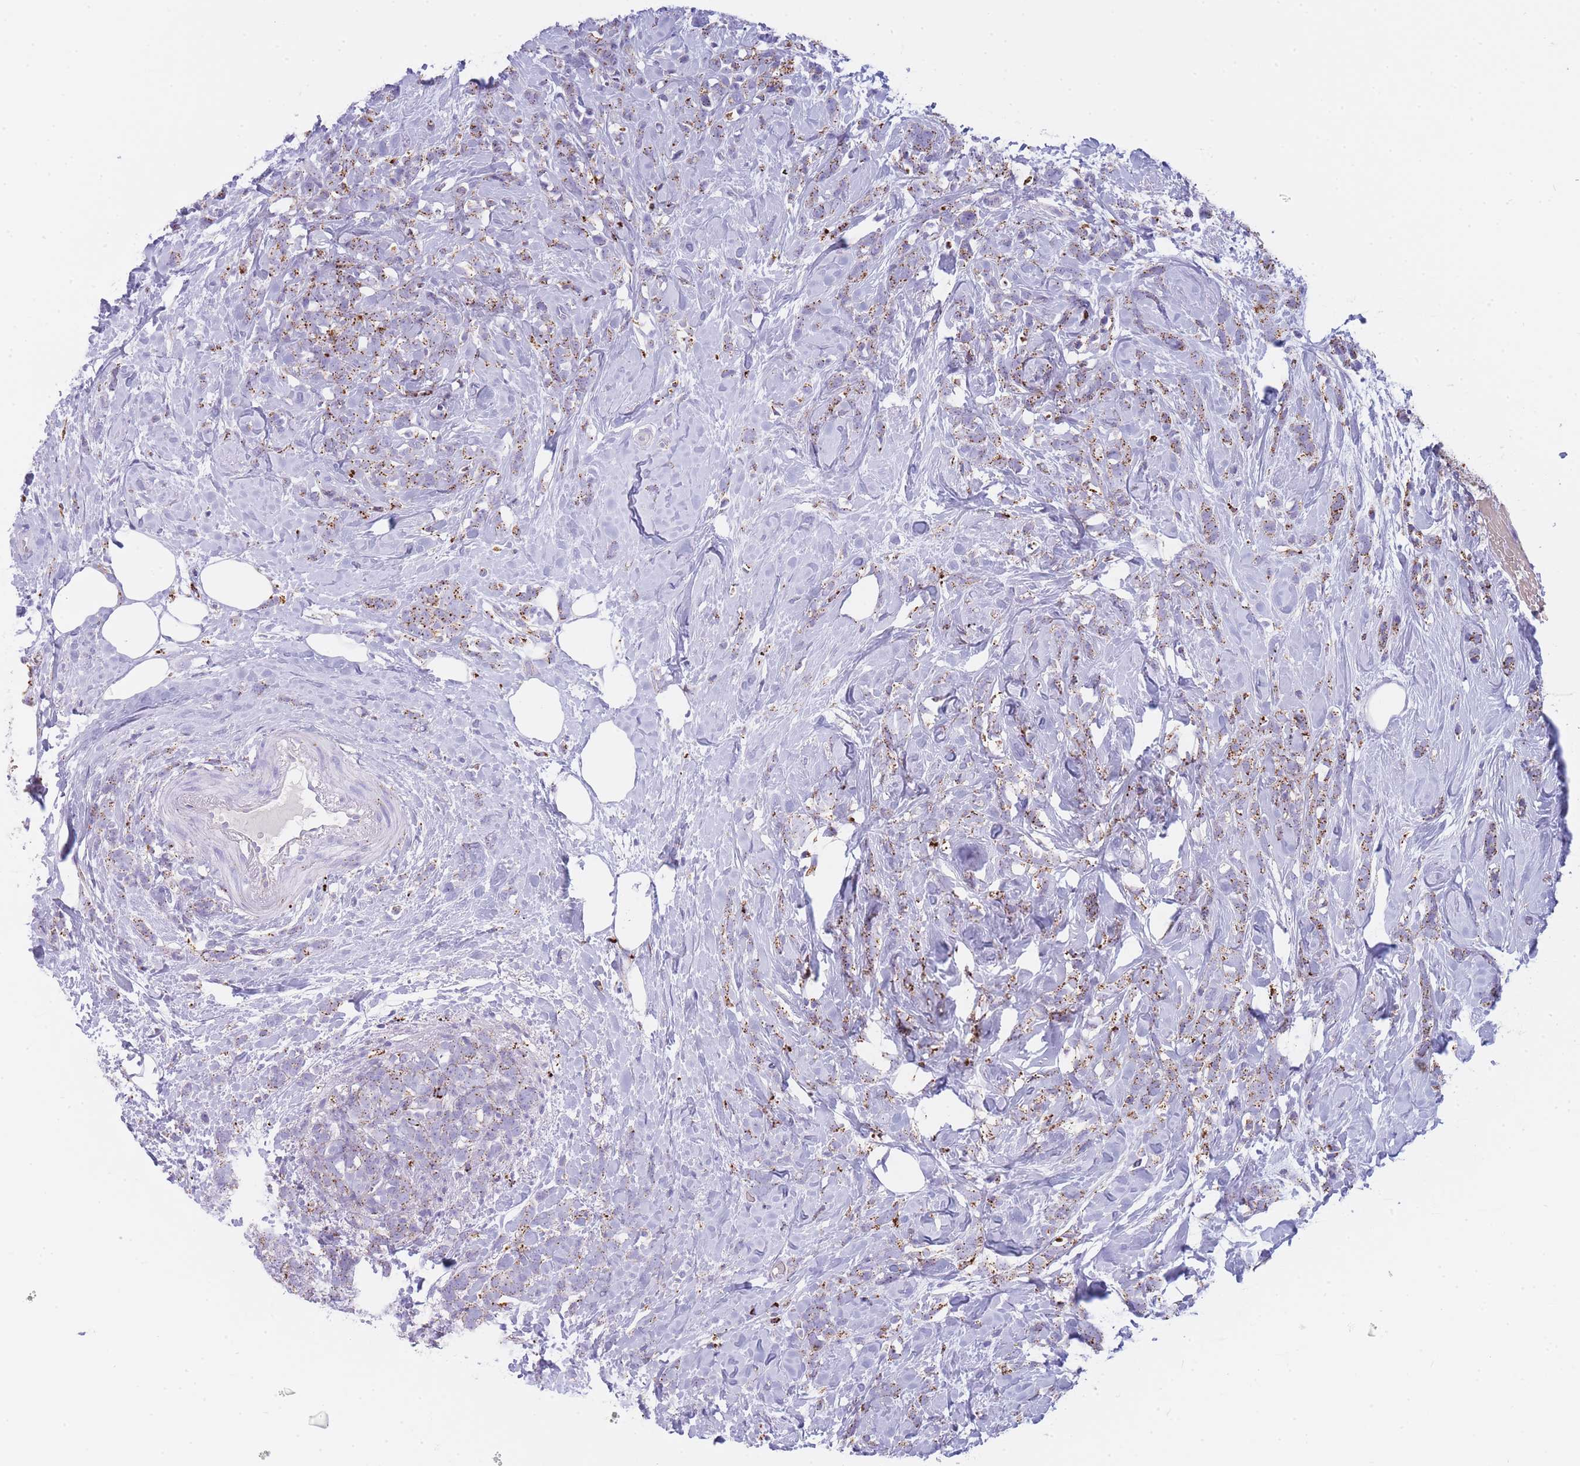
{"staining": {"intensity": "moderate", "quantity": "25%-75%", "location": "cytoplasmic/membranous"}, "tissue": "breast cancer", "cell_type": "Tumor cells", "image_type": "cancer", "snomed": [{"axis": "morphology", "description": "Lobular carcinoma"}, {"axis": "topography", "description": "Breast"}], "caption": "Breast cancer (lobular carcinoma) tissue reveals moderate cytoplasmic/membranous staining in about 25%-75% of tumor cells, visualized by immunohistochemistry. (DAB (3,3'-diaminobenzidine) IHC with brightfield microscopy, high magnification).", "gene": "GAA", "patient": {"sex": "female", "age": 58}}